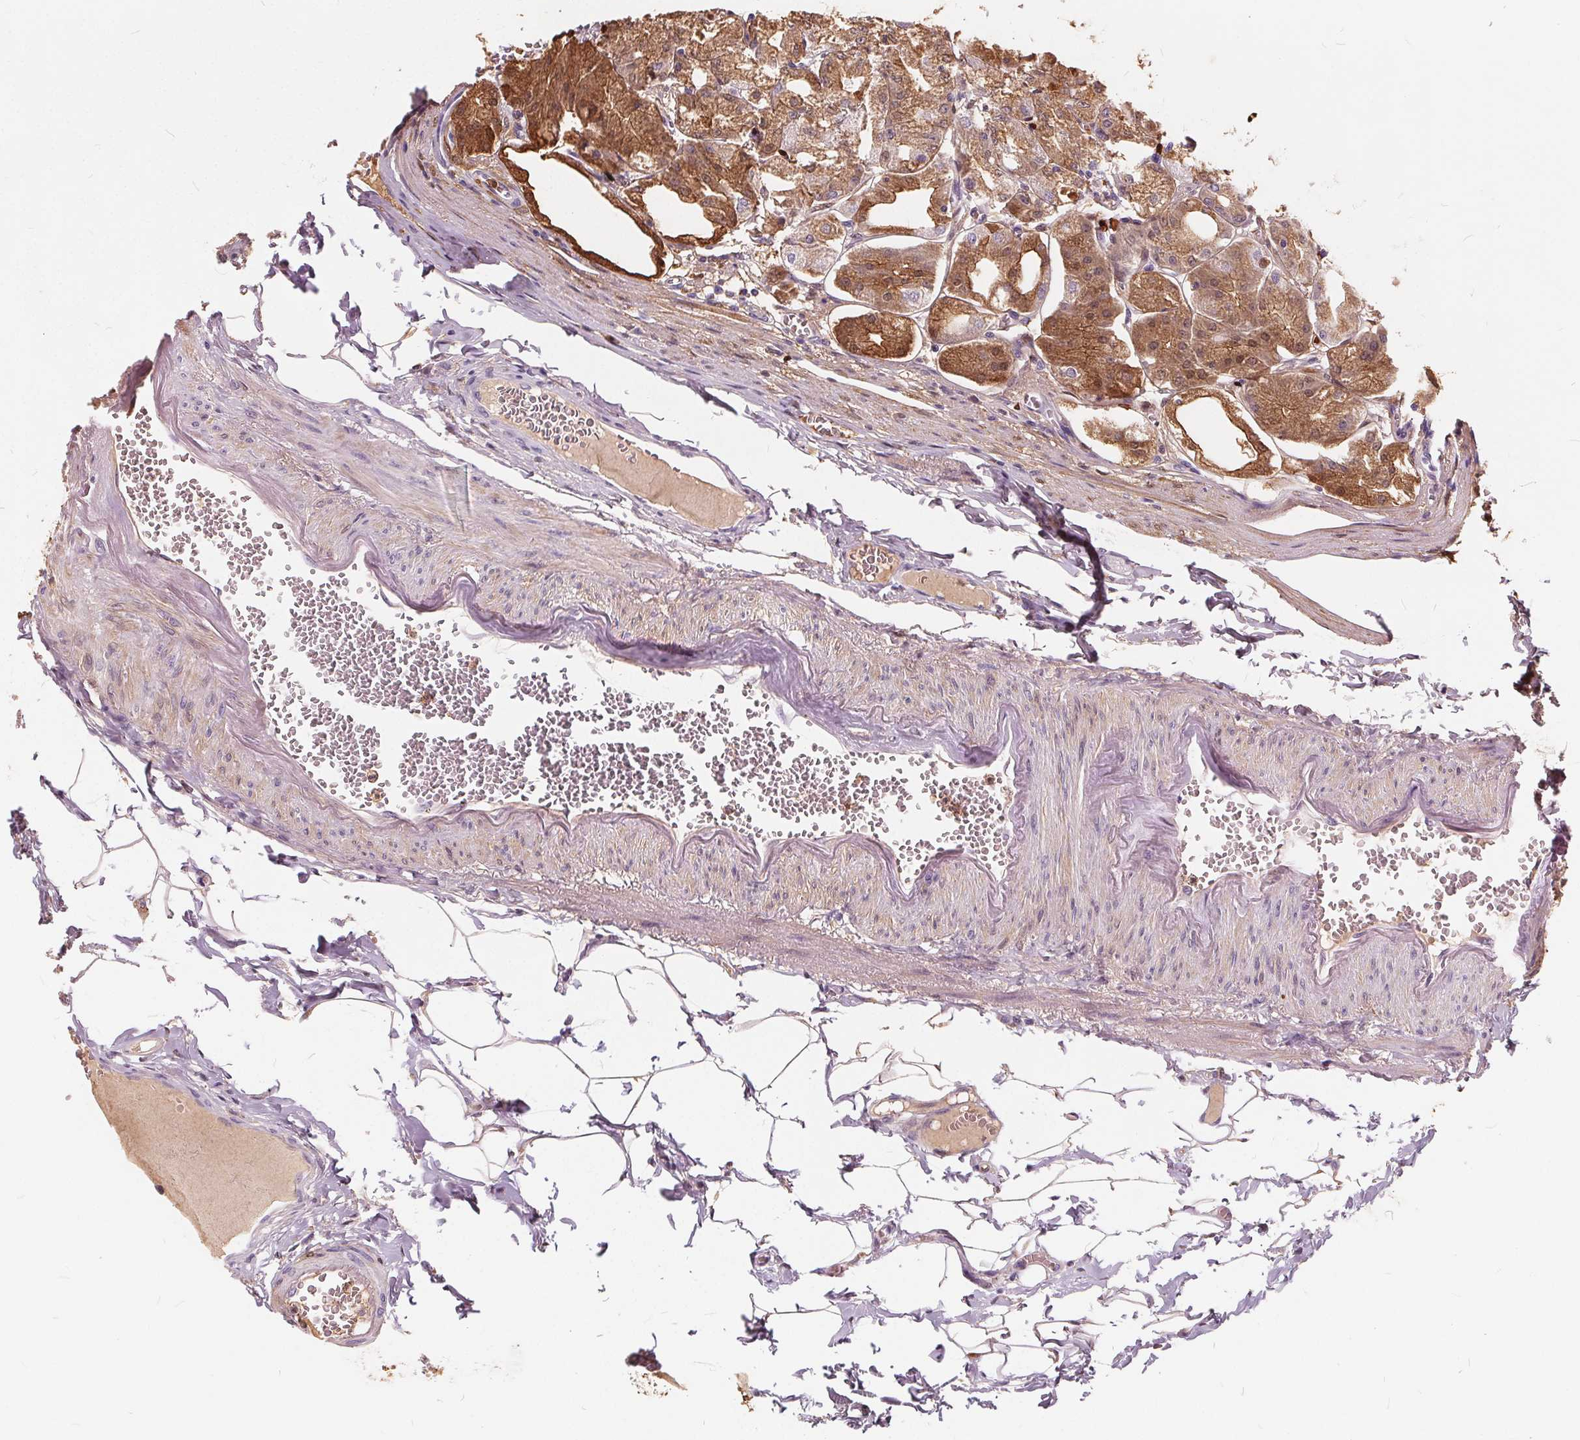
{"staining": {"intensity": "moderate", "quantity": "<25%", "location": "cytoplasmic/membranous"}, "tissue": "stomach", "cell_type": "Glandular cells", "image_type": "normal", "snomed": [{"axis": "morphology", "description": "Normal tissue, NOS"}, {"axis": "topography", "description": "Stomach, lower"}], "caption": "Moderate cytoplasmic/membranous staining for a protein is appreciated in approximately <25% of glandular cells of benign stomach using IHC.", "gene": "HAAO", "patient": {"sex": "male", "age": 71}}